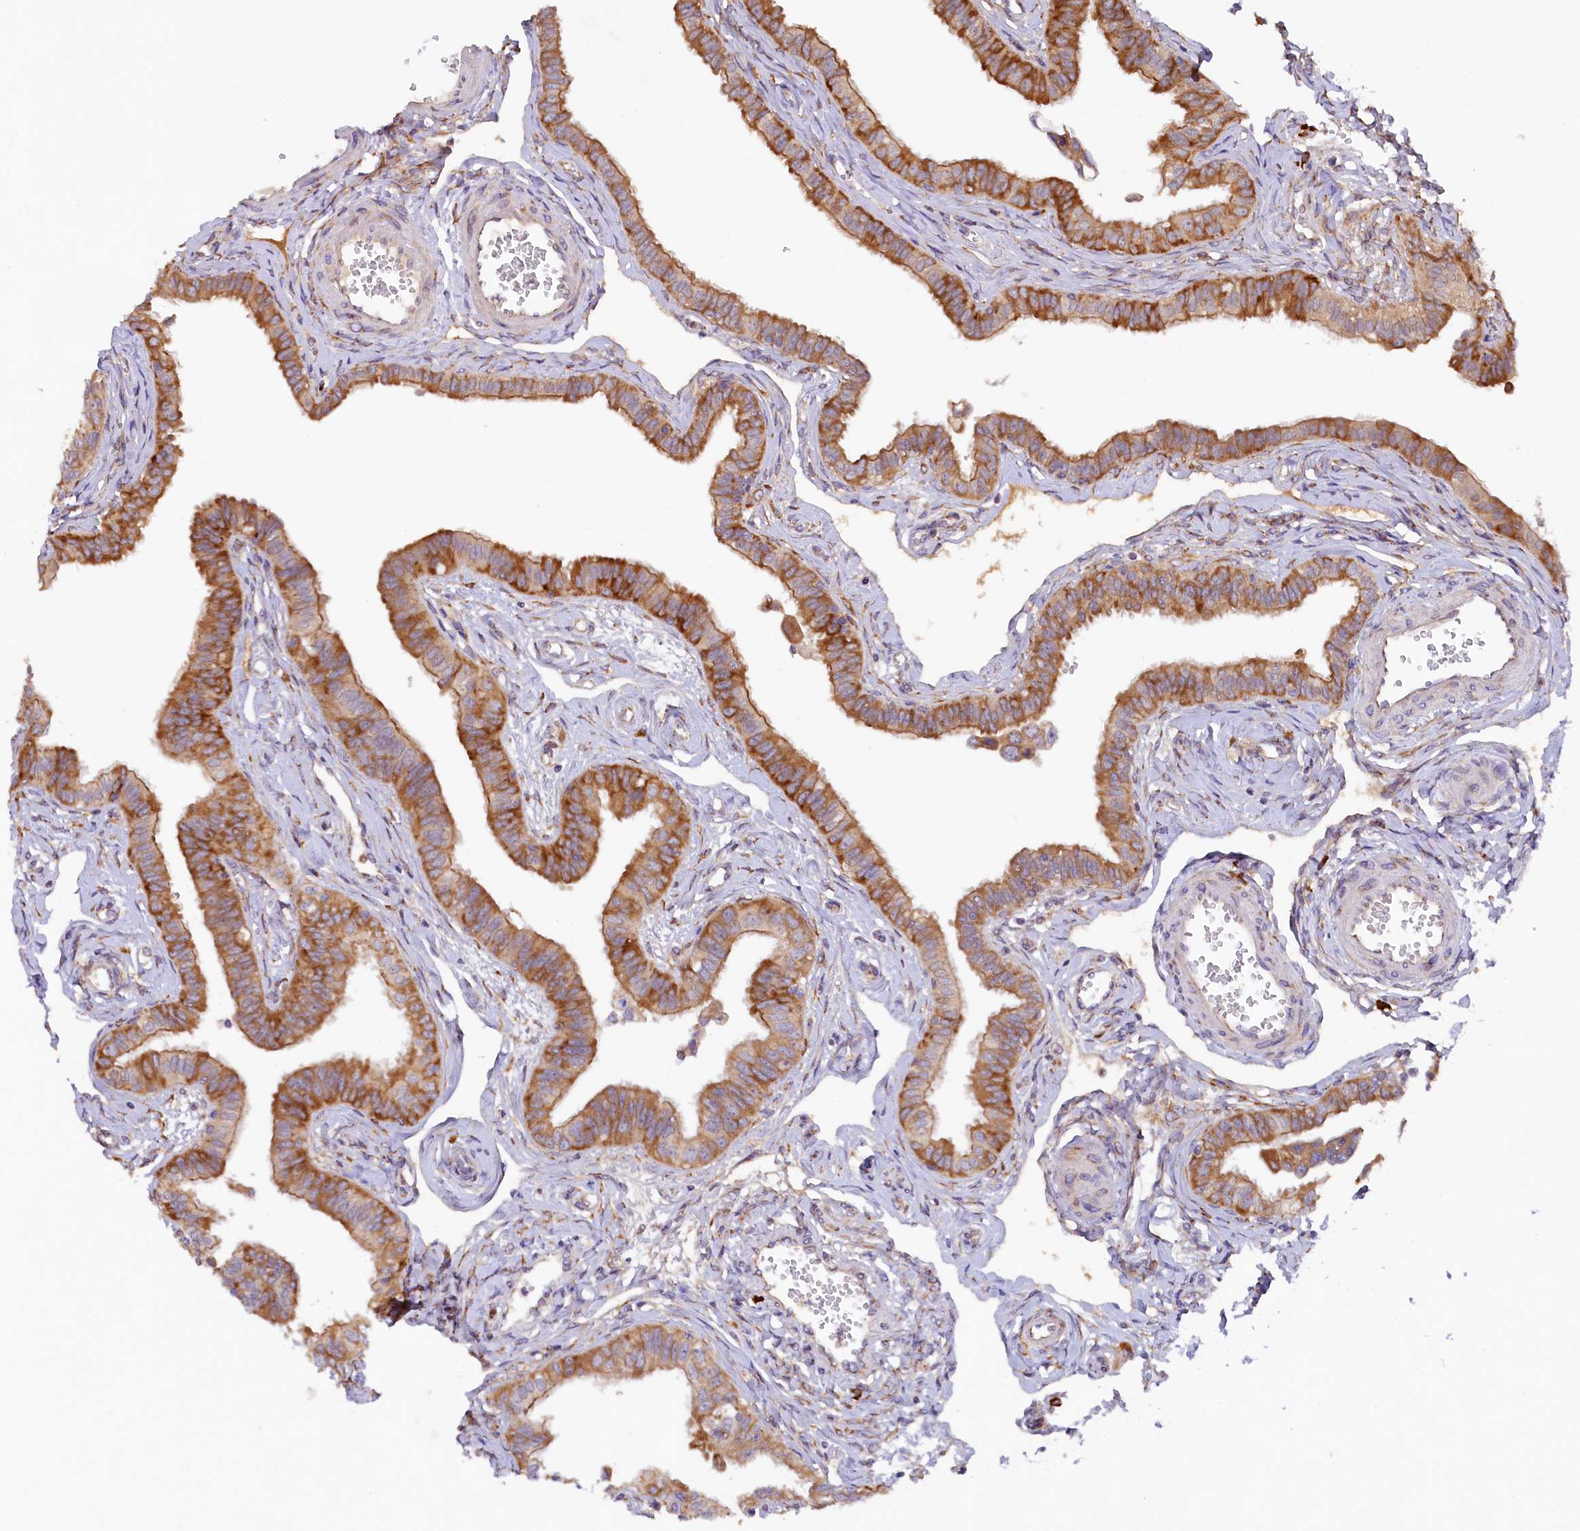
{"staining": {"intensity": "strong", "quantity": ">75%", "location": "cytoplasmic/membranous"}, "tissue": "fallopian tube", "cell_type": "Glandular cells", "image_type": "normal", "snomed": [{"axis": "morphology", "description": "Normal tissue, NOS"}, {"axis": "morphology", "description": "Carcinoma, NOS"}, {"axis": "topography", "description": "Fallopian tube"}, {"axis": "topography", "description": "Ovary"}], "caption": "Glandular cells reveal high levels of strong cytoplasmic/membranous expression in about >75% of cells in normal fallopian tube. (IHC, brightfield microscopy, high magnification).", "gene": "SSC5D", "patient": {"sex": "female", "age": 59}}